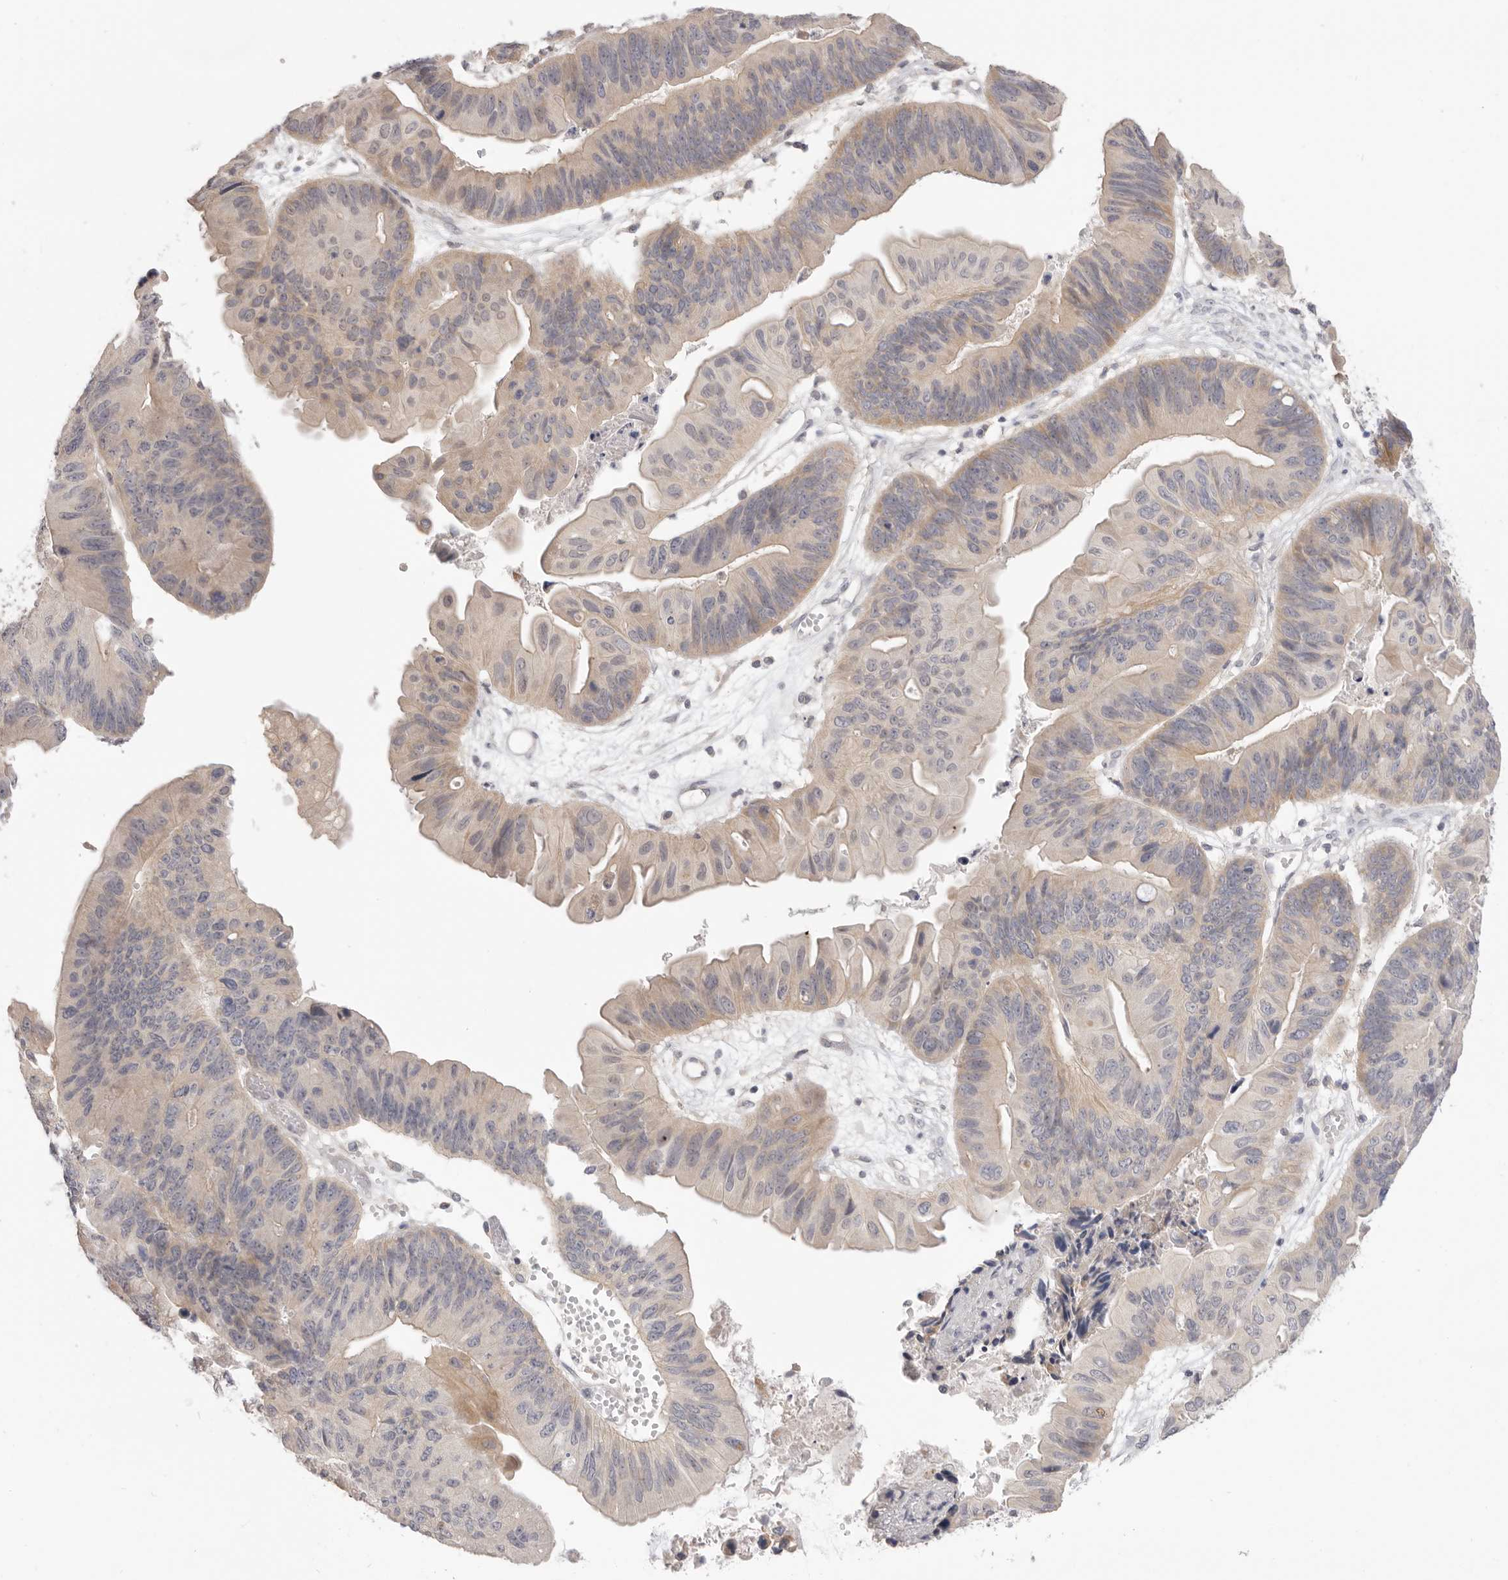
{"staining": {"intensity": "weak", "quantity": "25%-75%", "location": "cytoplasmic/membranous"}, "tissue": "ovarian cancer", "cell_type": "Tumor cells", "image_type": "cancer", "snomed": [{"axis": "morphology", "description": "Cystadenocarcinoma, mucinous, NOS"}, {"axis": "topography", "description": "Ovary"}], "caption": "About 25%-75% of tumor cells in ovarian mucinous cystadenocarcinoma display weak cytoplasmic/membranous protein staining as visualized by brown immunohistochemical staining.", "gene": "XIRP1", "patient": {"sex": "female", "age": 61}}